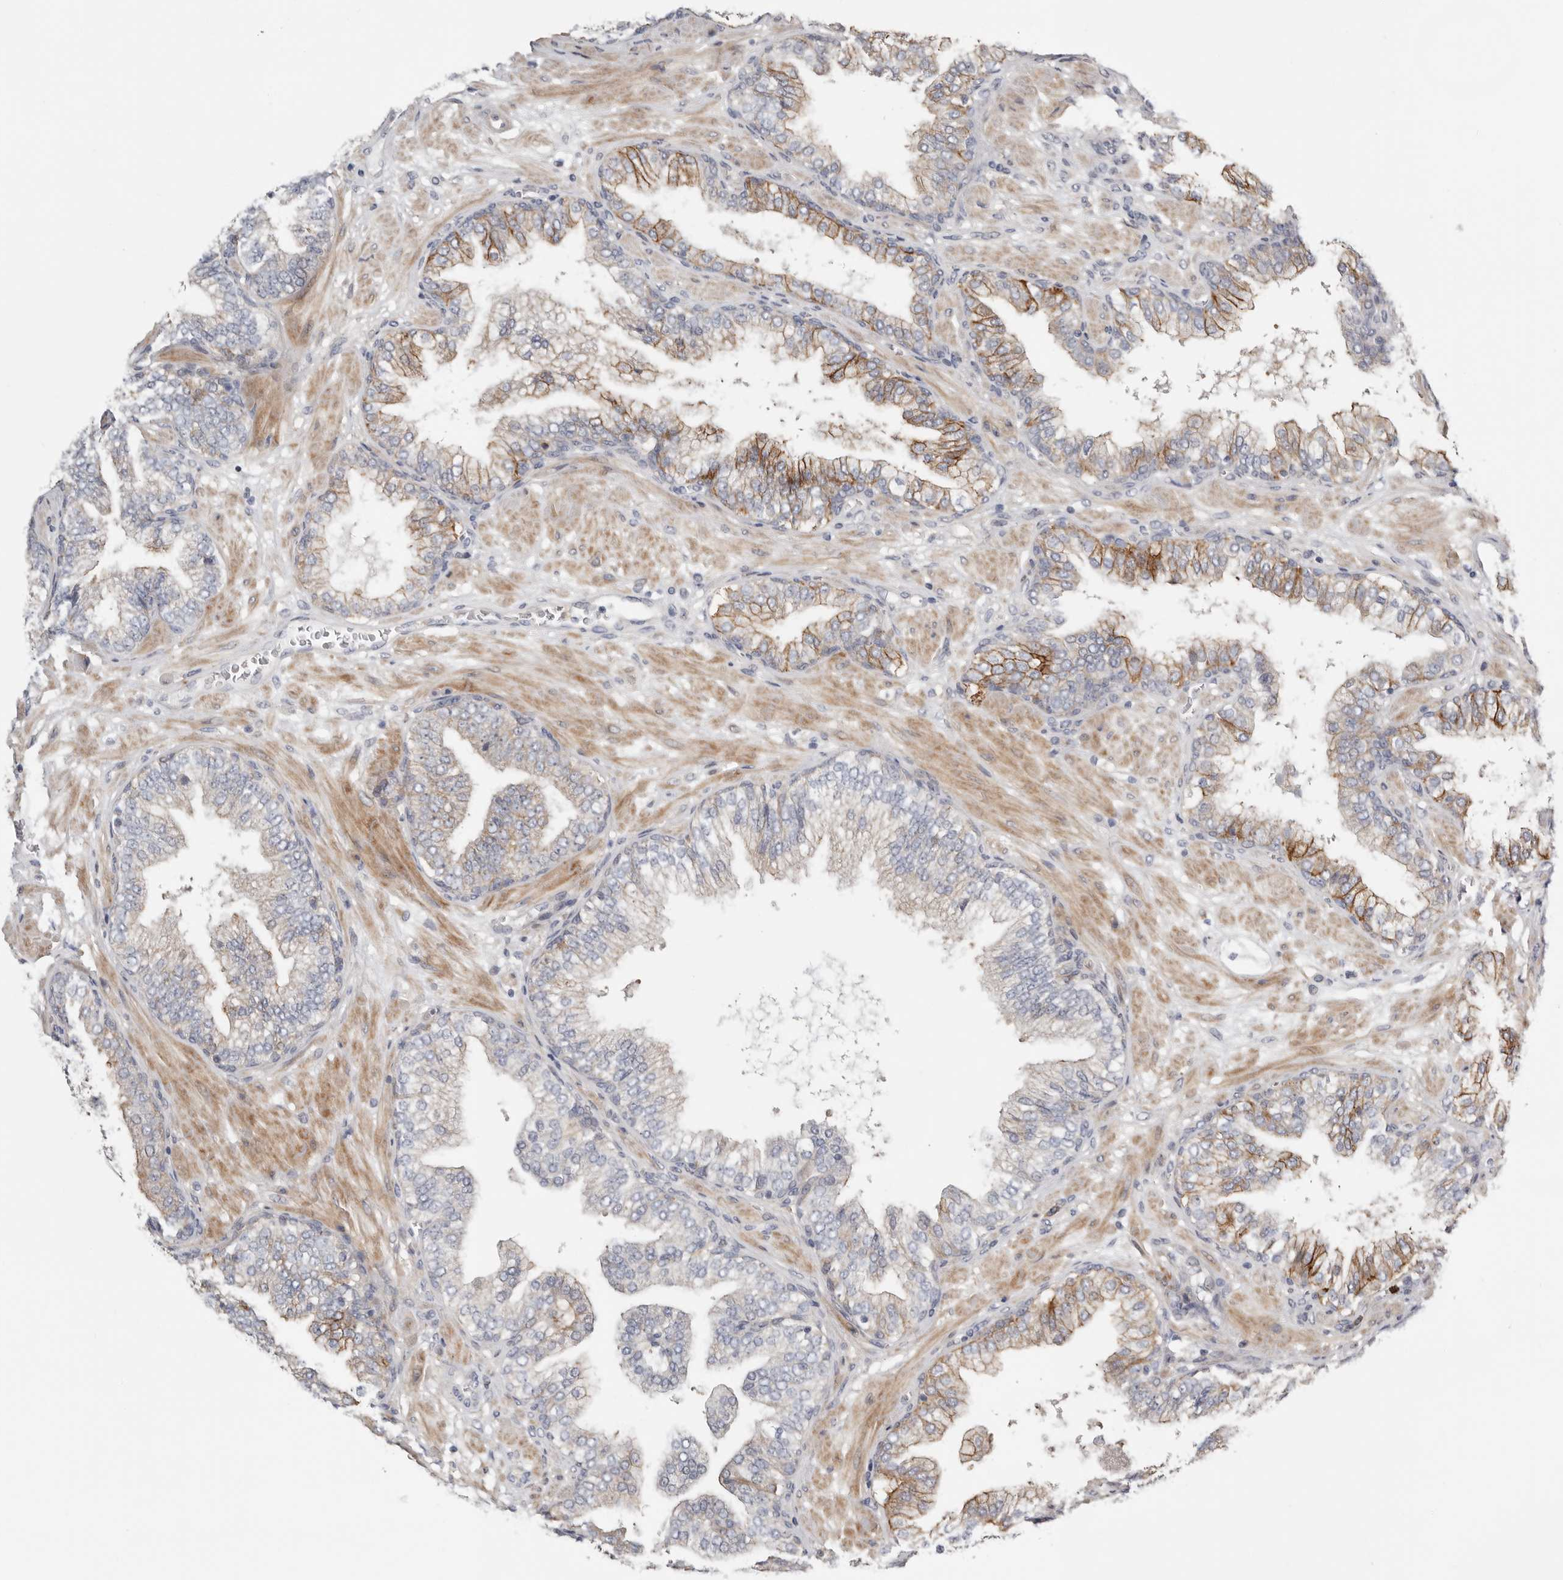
{"staining": {"intensity": "moderate", "quantity": "<25%", "location": "cytoplasmic/membranous"}, "tissue": "prostate cancer", "cell_type": "Tumor cells", "image_type": "cancer", "snomed": [{"axis": "morphology", "description": "Adenocarcinoma, High grade"}, {"axis": "topography", "description": "Prostate"}], "caption": "Human prostate cancer (high-grade adenocarcinoma) stained with a brown dye reveals moderate cytoplasmic/membranous positive positivity in about <25% of tumor cells.", "gene": "MSRB2", "patient": {"sex": "male", "age": 59}}